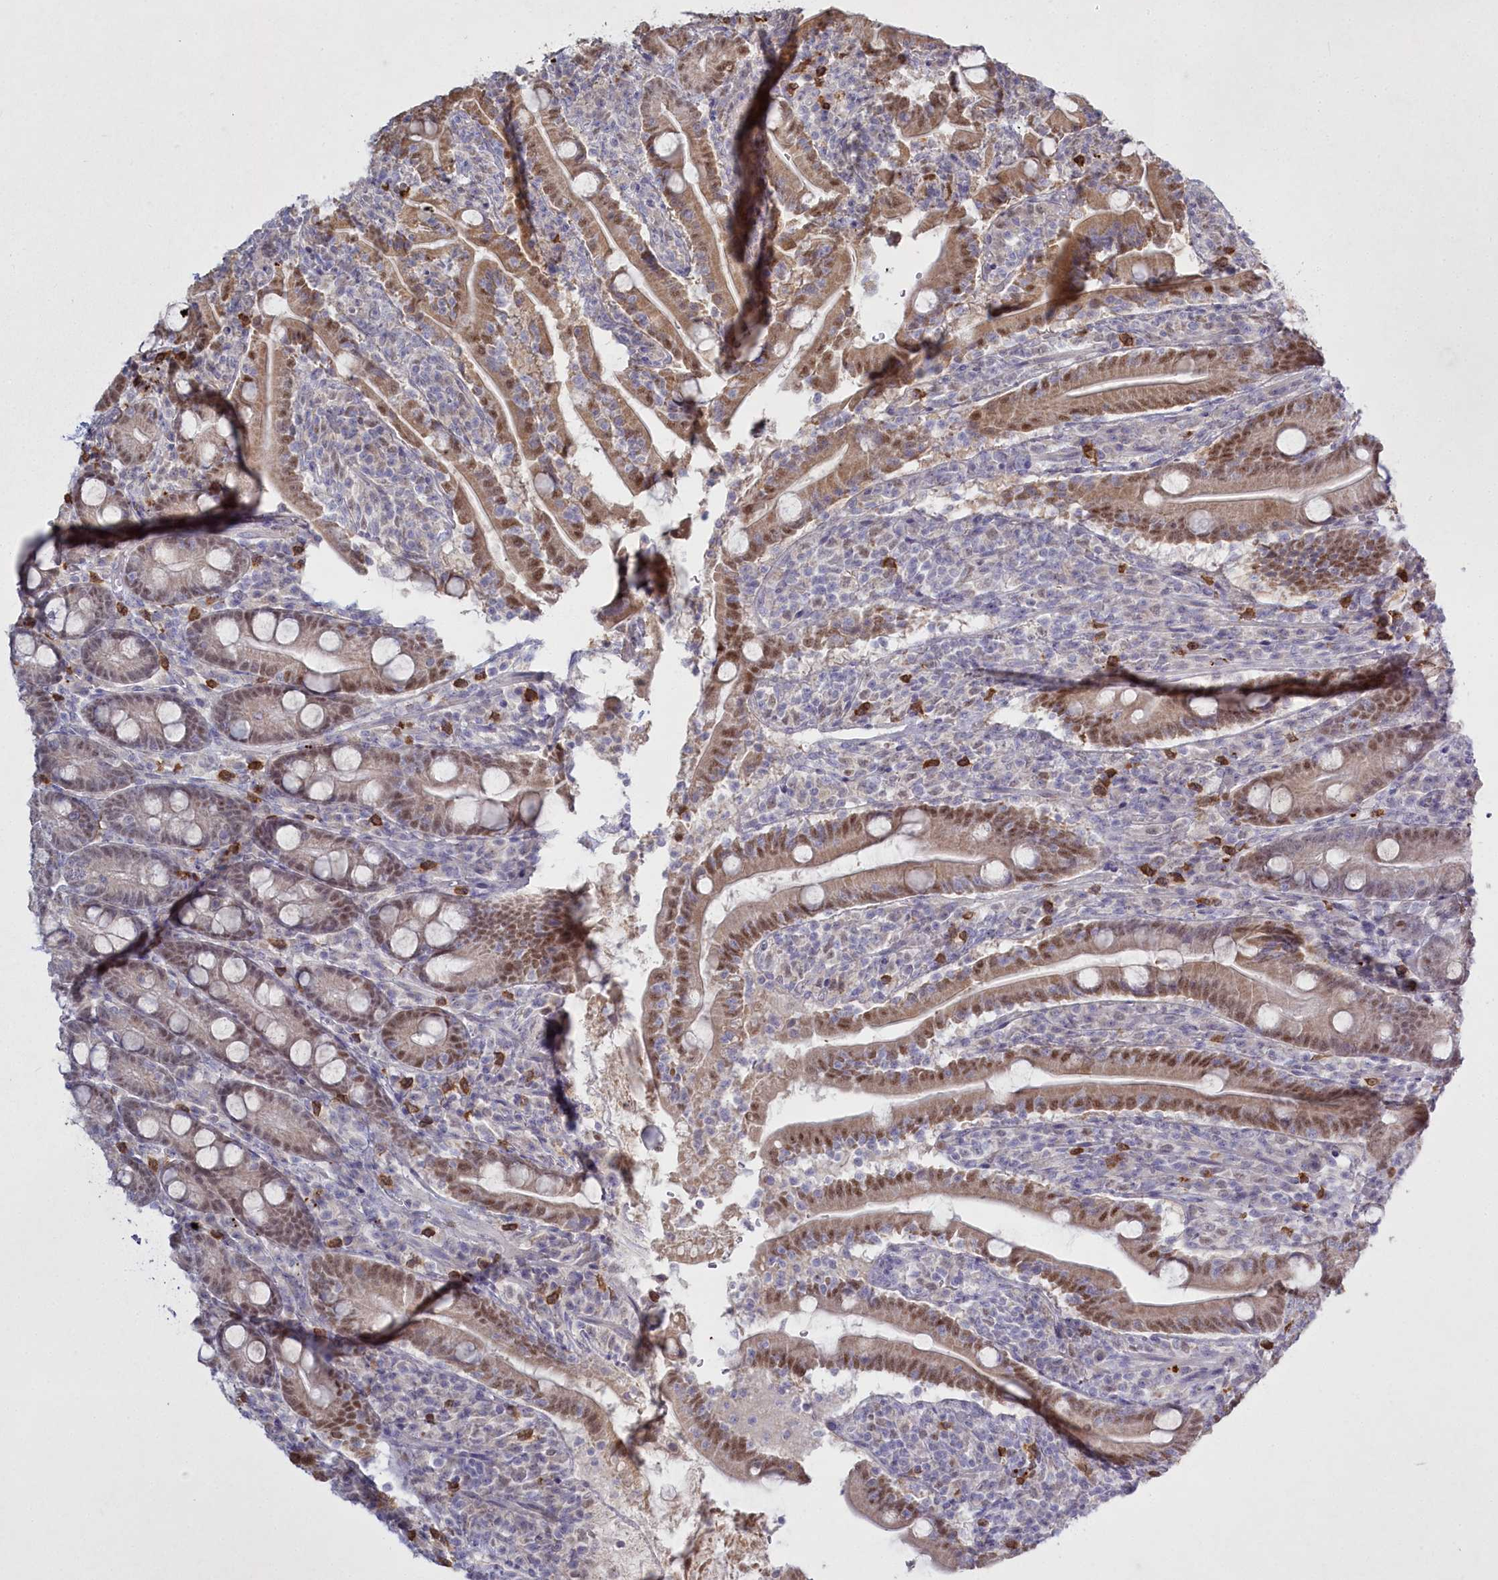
{"staining": {"intensity": "moderate", "quantity": ">75%", "location": "cytoplasmic/membranous,nuclear"}, "tissue": "duodenum", "cell_type": "Glandular cells", "image_type": "normal", "snomed": [{"axis": "morphology", "description": "Normal tissue, NOS"}, {"axis": "topography", "description": "Duodenum"}], "caption": "Immunohistochemical staining of benign duodenum reveals medium levels of moderate cytoplasmic/membranous,nuclear positivity in approximately >75% of glandular cells.", "gene": "ABITRAM", "patient": {"sex": "male", "age": 35}}